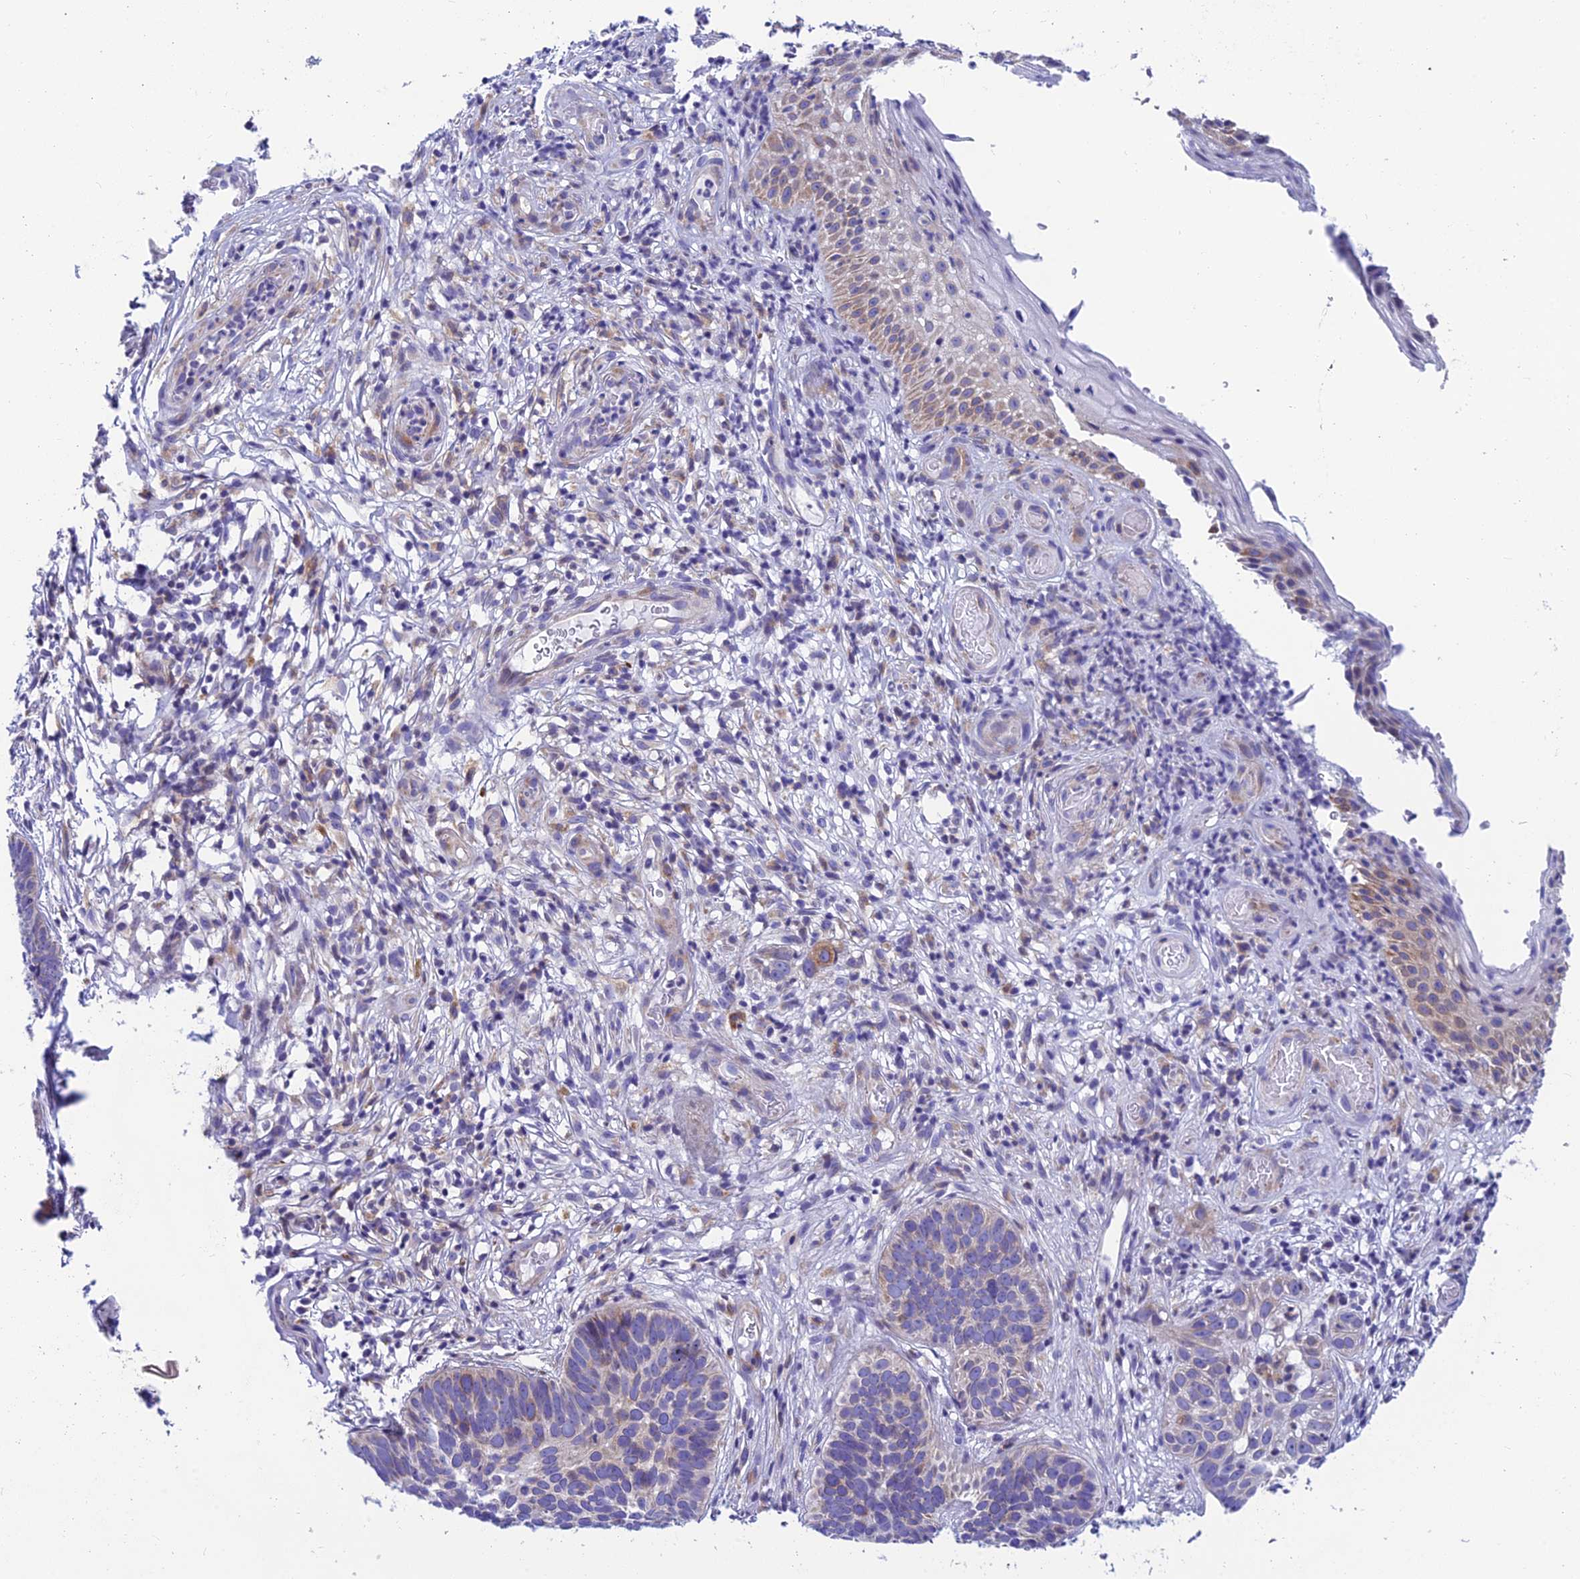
{"staining": {"intensity": "weak", "quantity": "<25%", "location": "cytoplasmic/membranous"}, "tissue": "skin cancer", "cell_type": "Tumor cells", "image_type": "cancer", "snomed": [{"axis": "morphology", "description": "Basal cell carcinoma"}, {"axis": "topography", "description": "Skin"}], "caption": "This is an immunohistochemistry histopathology image of human basal cell carcinoma (skin). There is no staining in tumor cells.", "gene": "REEP4", "patient": {"sex": "male", "age": 89}}